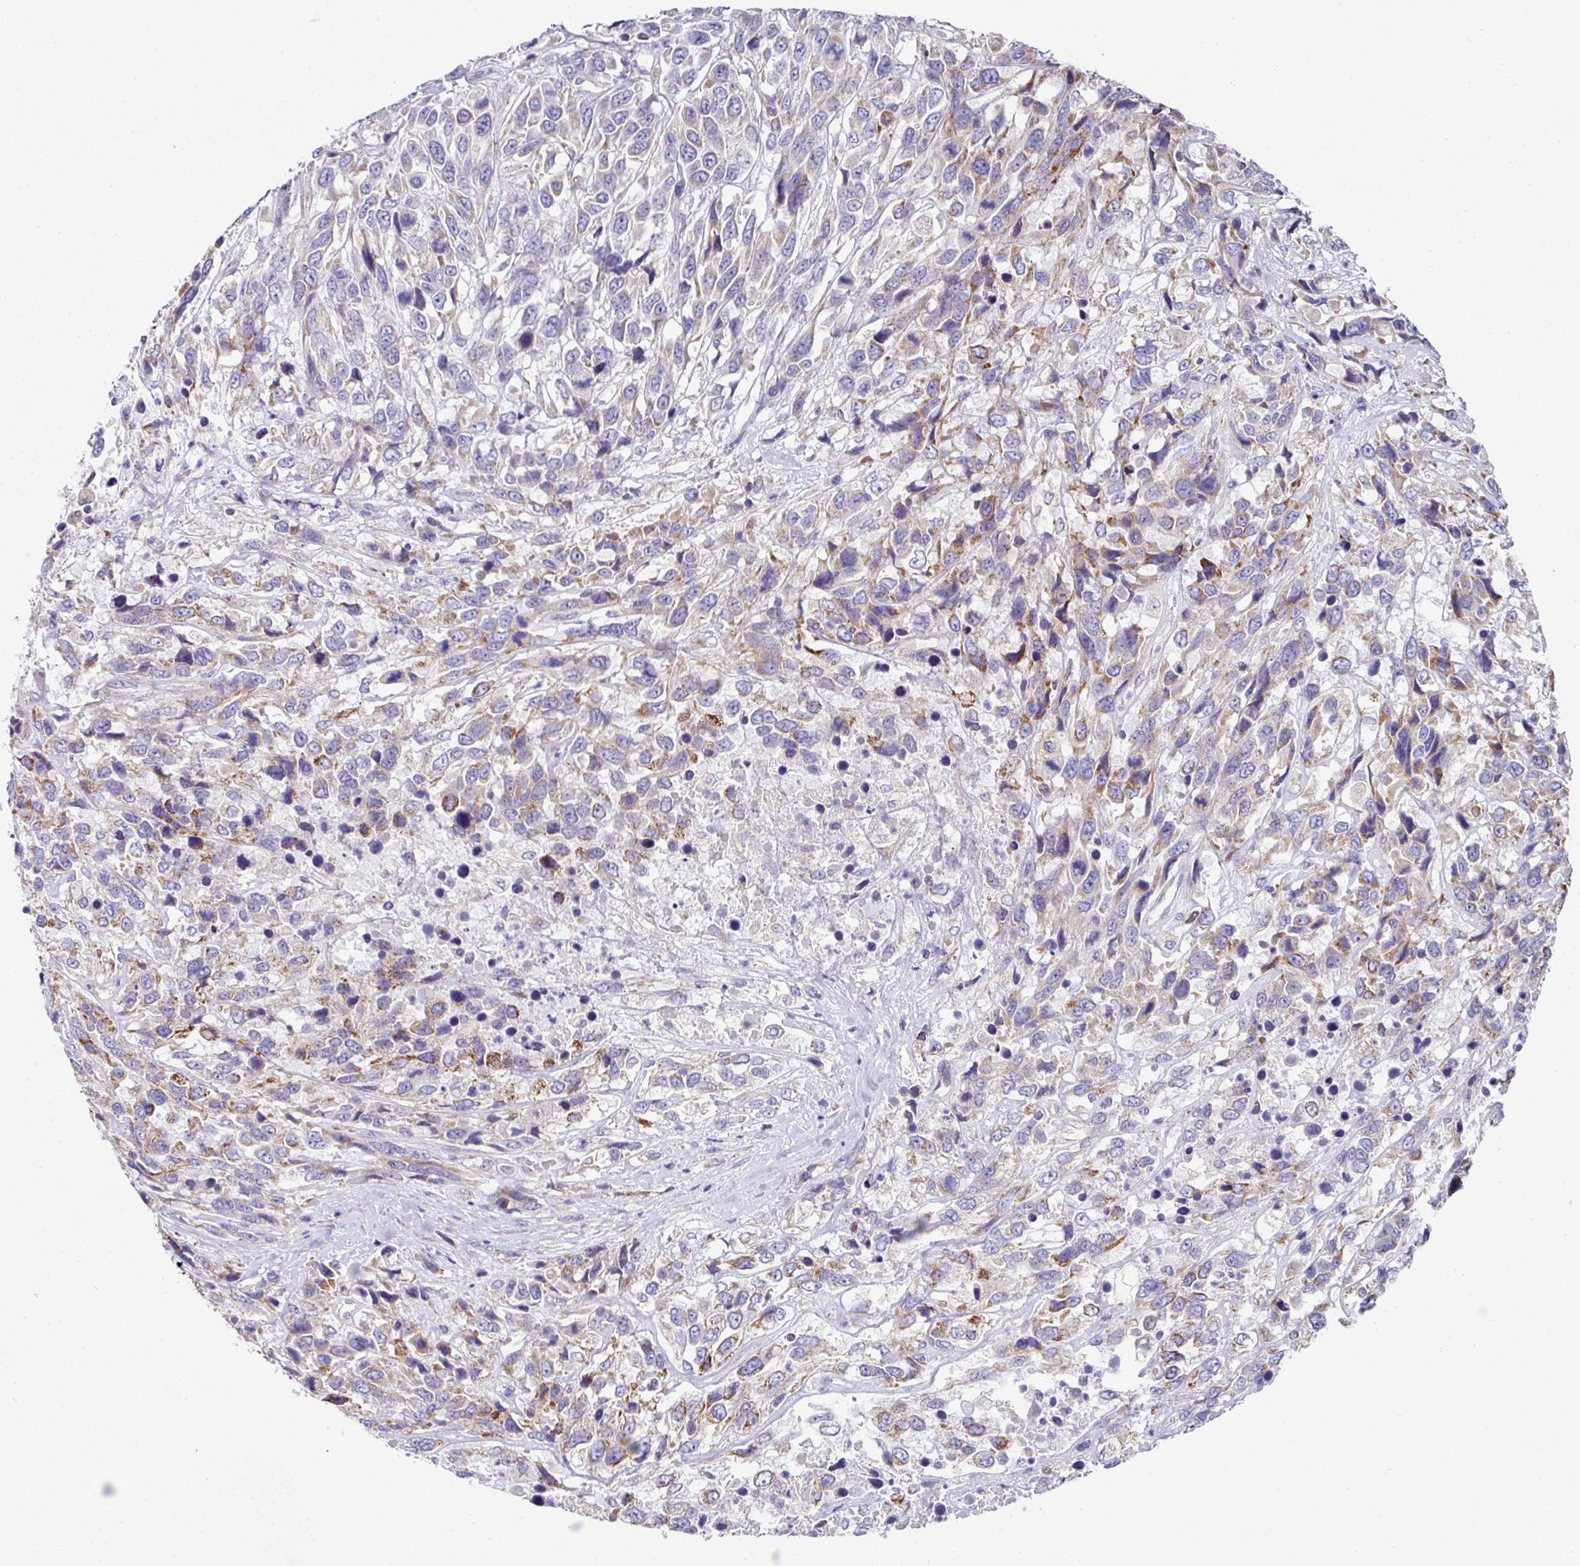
{"staining": {"intensity": "moderate", "quantity": "25%-75%", "location": "cytoplasmic/membranous"}, "tissue": "urothelial cancer", "cell_type": "Tumor cells", "image_type": "cancer", "snomed": [{"axis": "morphology", "description": "Urothelial carcinoma, High grade"}, {"axis": "topography", "description": "Urinary bladder"}], "caption": "DAB immunohistochemical staining of urothelial cancer exhibits moderate cytoplasmic/membranous protein staining in about 25%-75% of tumor cells. Immunohistochemistry stains the protein of interest in brown and the nuclei are stained blue.", "gene": "CLDN1", "patient": {"sex": "female", "age": 70}}